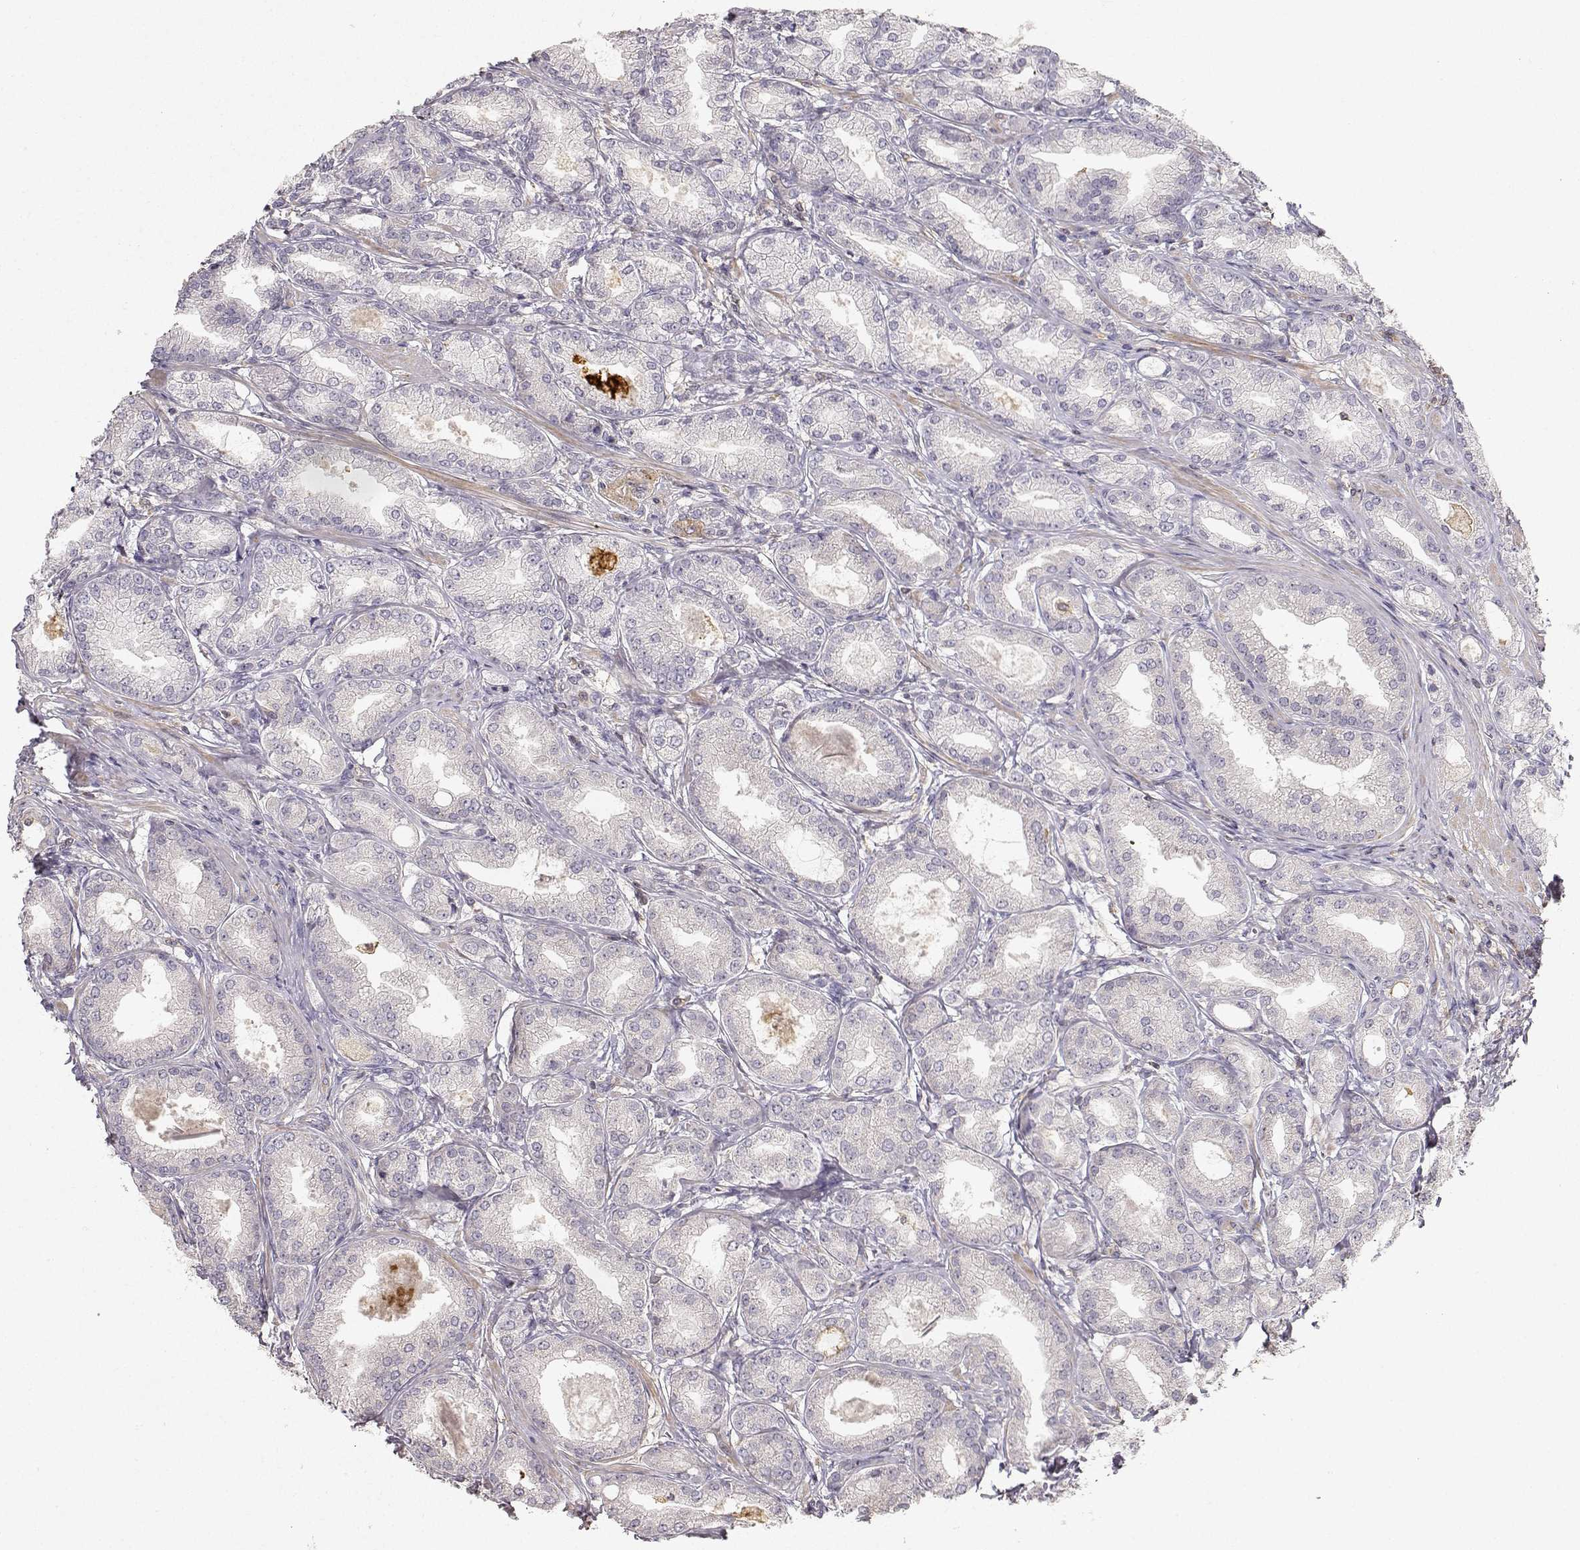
{"staining": {"intensity": "negative", "quantity": "none", "location": "none"}, "tissue": "prostate cancer", "cell_type": "Tumor cells", "image_type": "cancer", "snomed": [{"axis": "morphology", "description": "Adenocarcinoma, NOS"}, {"axis": "topography", "description": "Prostate and seminal vesicle, NOS"}, {"axis": "topography", "description": "Prostate"}], "caption": "Immunohistochemistry micrograph of neoplastic tissue: human prostate cancer (adenocarcinoma) stained with DAB displays no significant protein positivity in tumor cells.", "gene": "VAV1", "patient": {"sex": "male", "age": 77}}